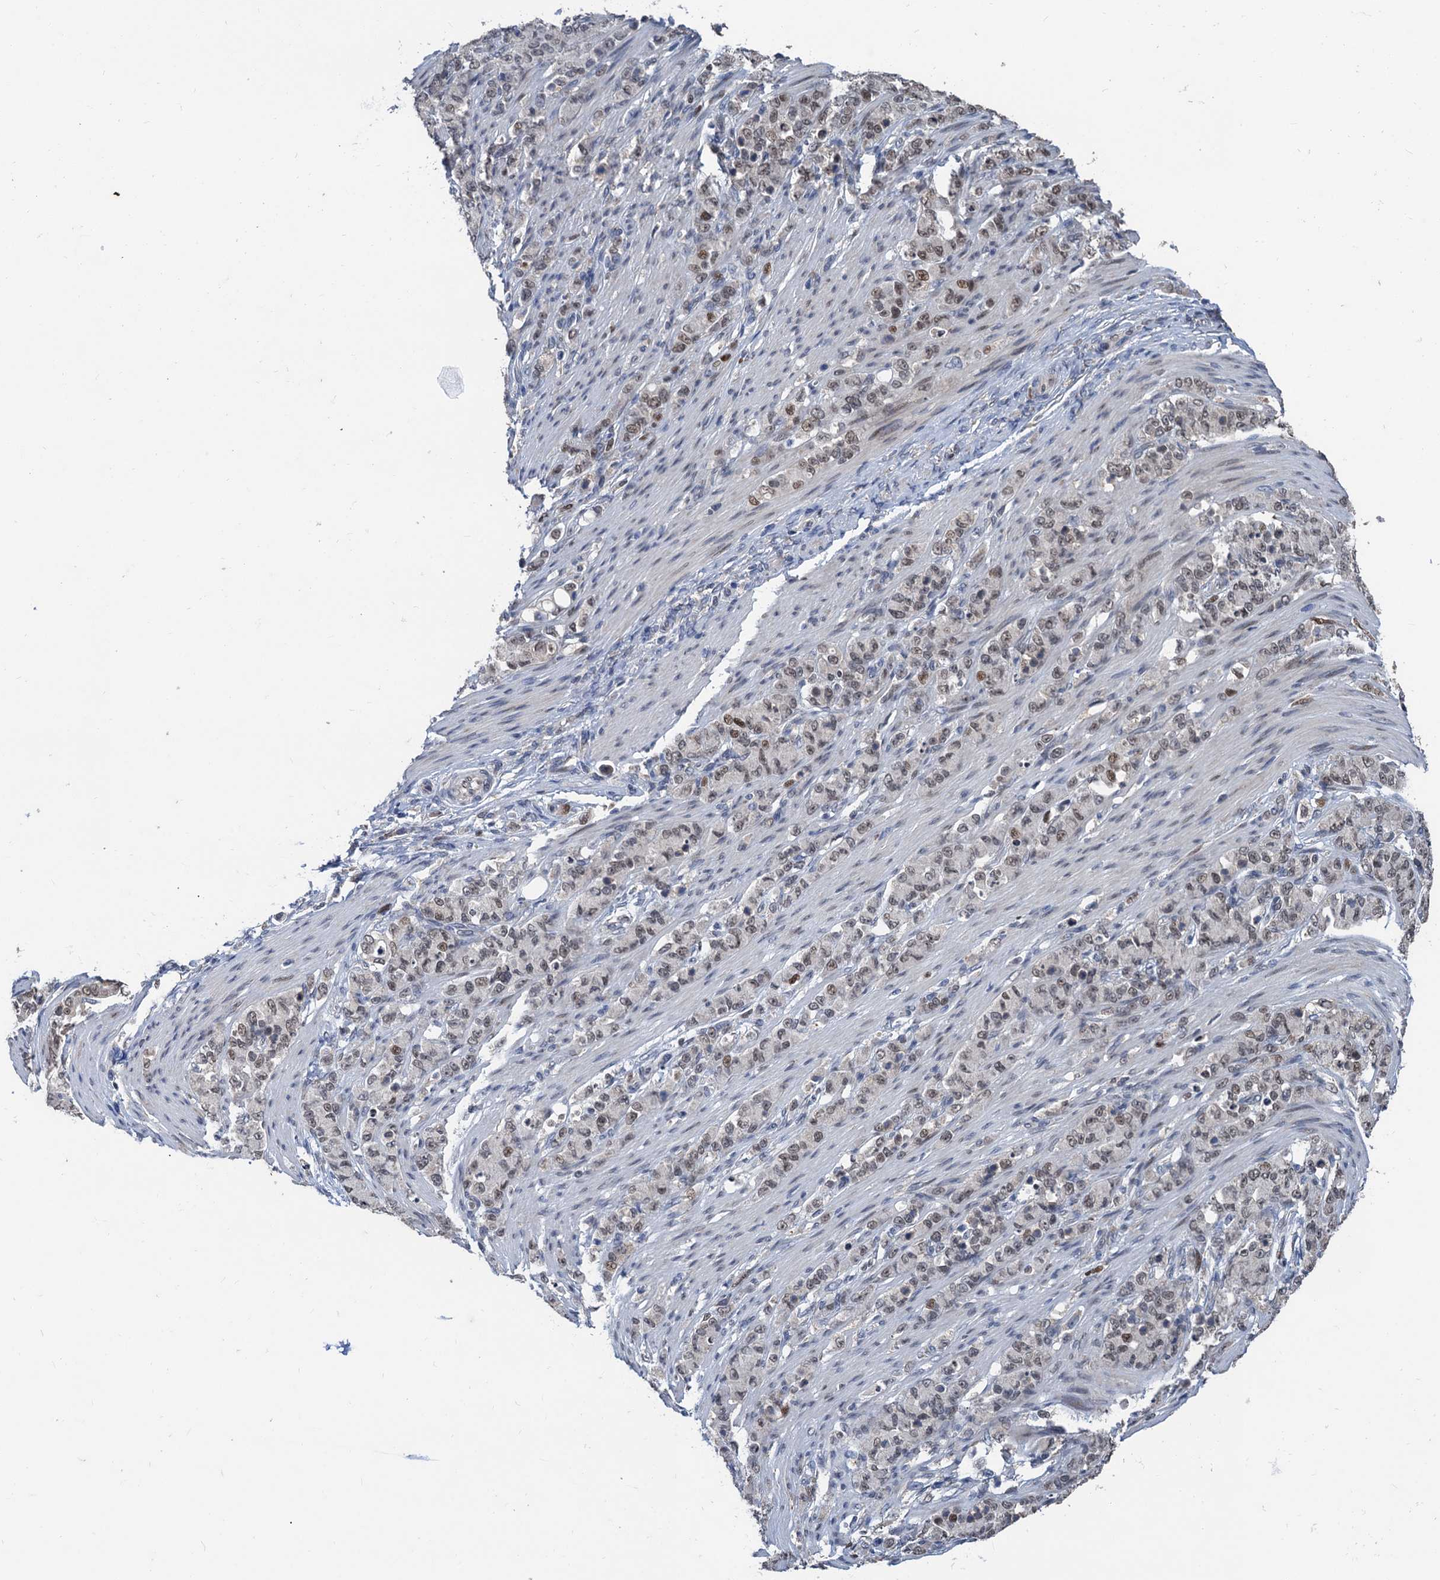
{"staining": {"intensity": "weak", "quantity": ">75%", "location": "nuclear"}, "tissue": "stomach cancer", "cell_type": "Tumor cells", "image_type": "cancer", "snomed": [{"axis": "morphology", "description": "Adenocarcinoma, NOS"}, {"axis": "topography", "description": "Stomach"}], "caption": "DAB immunohistochemical staining of human stomach cancer (adenocarcinoma) exhibits weak nuclear protein staining in approximately >75% of tumor cells. Nuclei are stained in blue.", "gene": "TSEN34", "patient": {"sex": "female", "age": 79}}